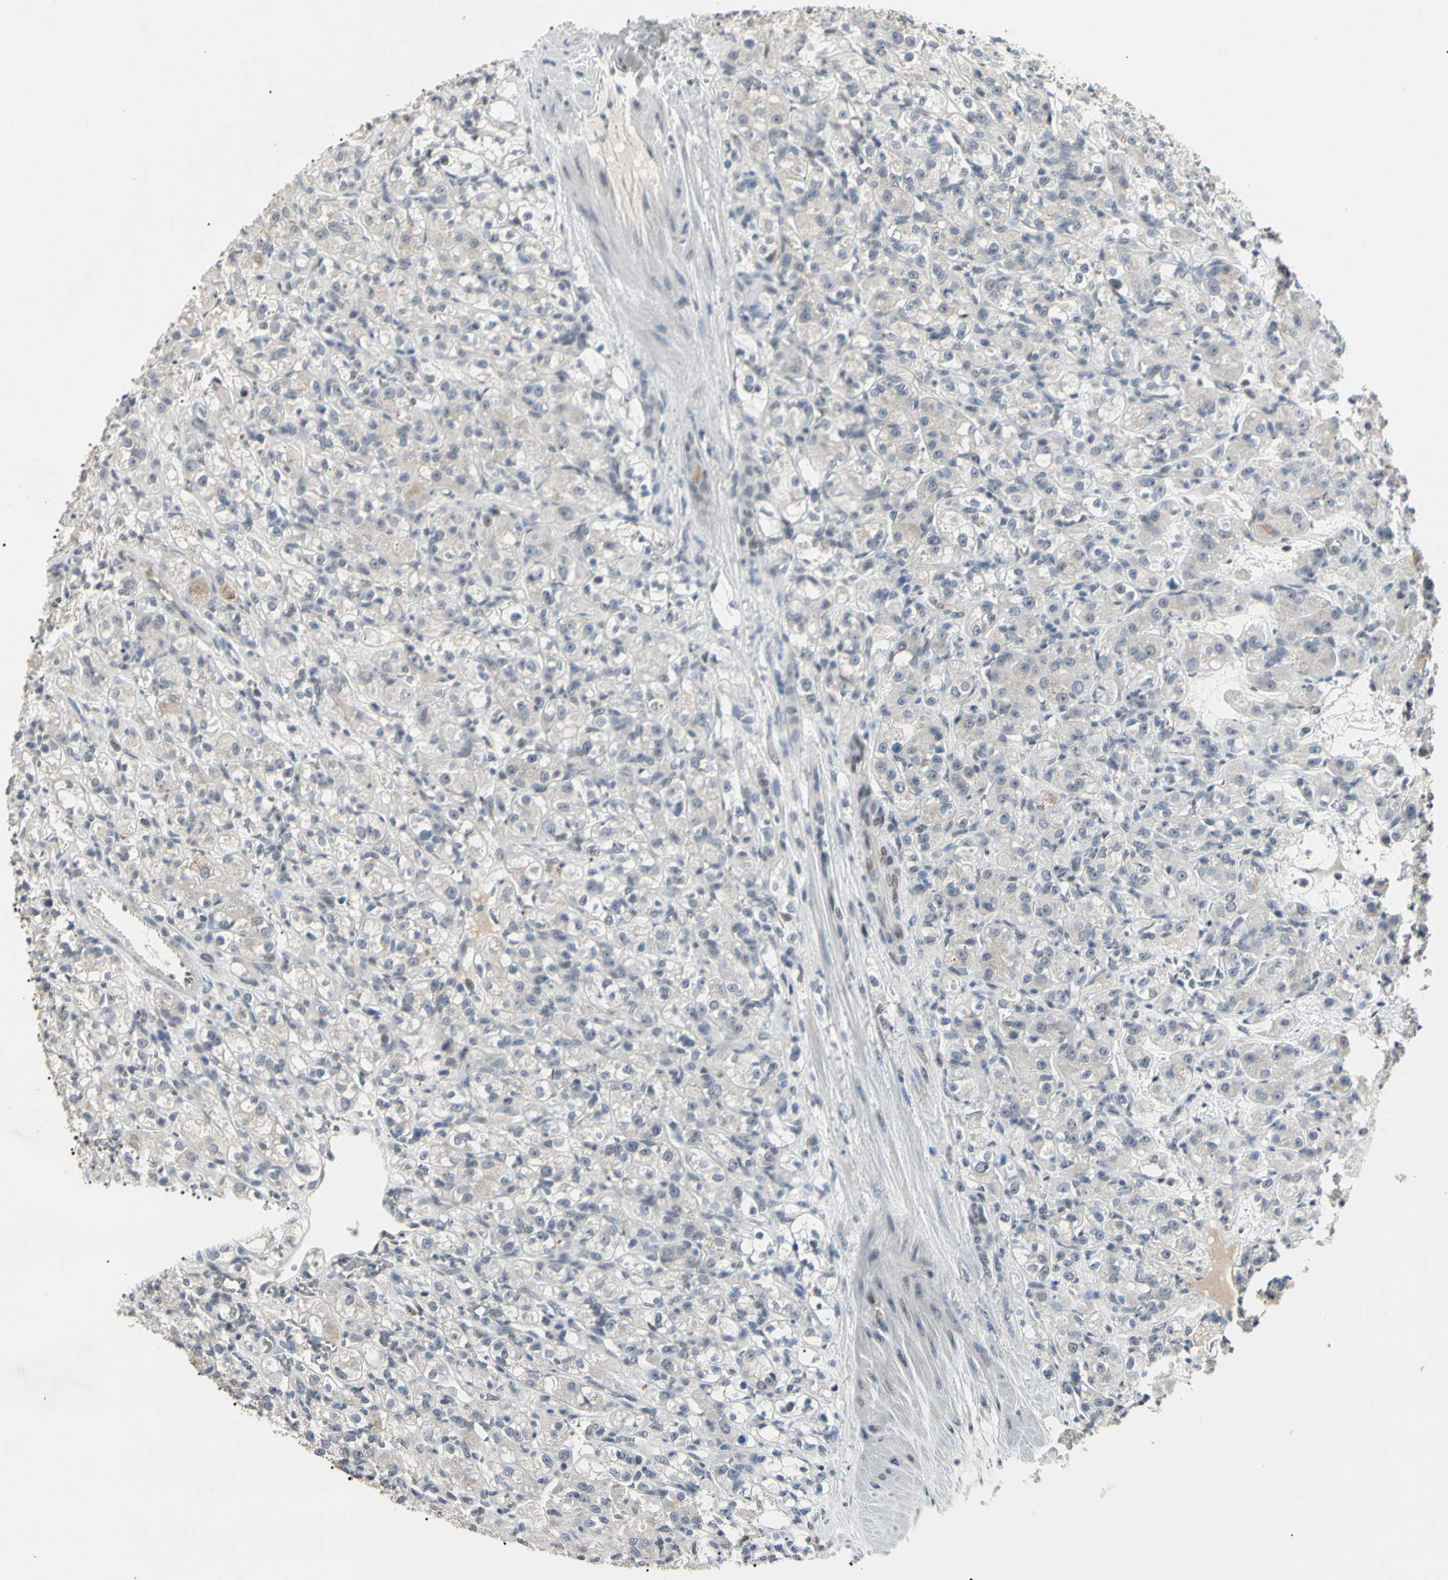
{"staining": {"intensity": "weak", "quantity": "<25%", "location": "cytoplasmic/membranous"}, "tissue": "renal cancer", "cell_type": "Tumor cells", "image_type": "cancer", "snomed": [{"axis": "morphology", "description": "Normal tissue, NOS"}, {"axis": "morphology", "description": "Adenocarcinoma, NOS"}, {"axis": "topography", "description": "Kidney"}], "caption": "Tumor cells are negative for brown protein staining in renal cancer (adenocarcinoma). (Stains: DAB (3,3'-diaminobenzidine) immunohistochemistry with hematoxylin counter stain, Microscopy: brightfield microscopy at high magnification).", "gene": "GREM1", "patient": {"sex": "male", "age": 61}}